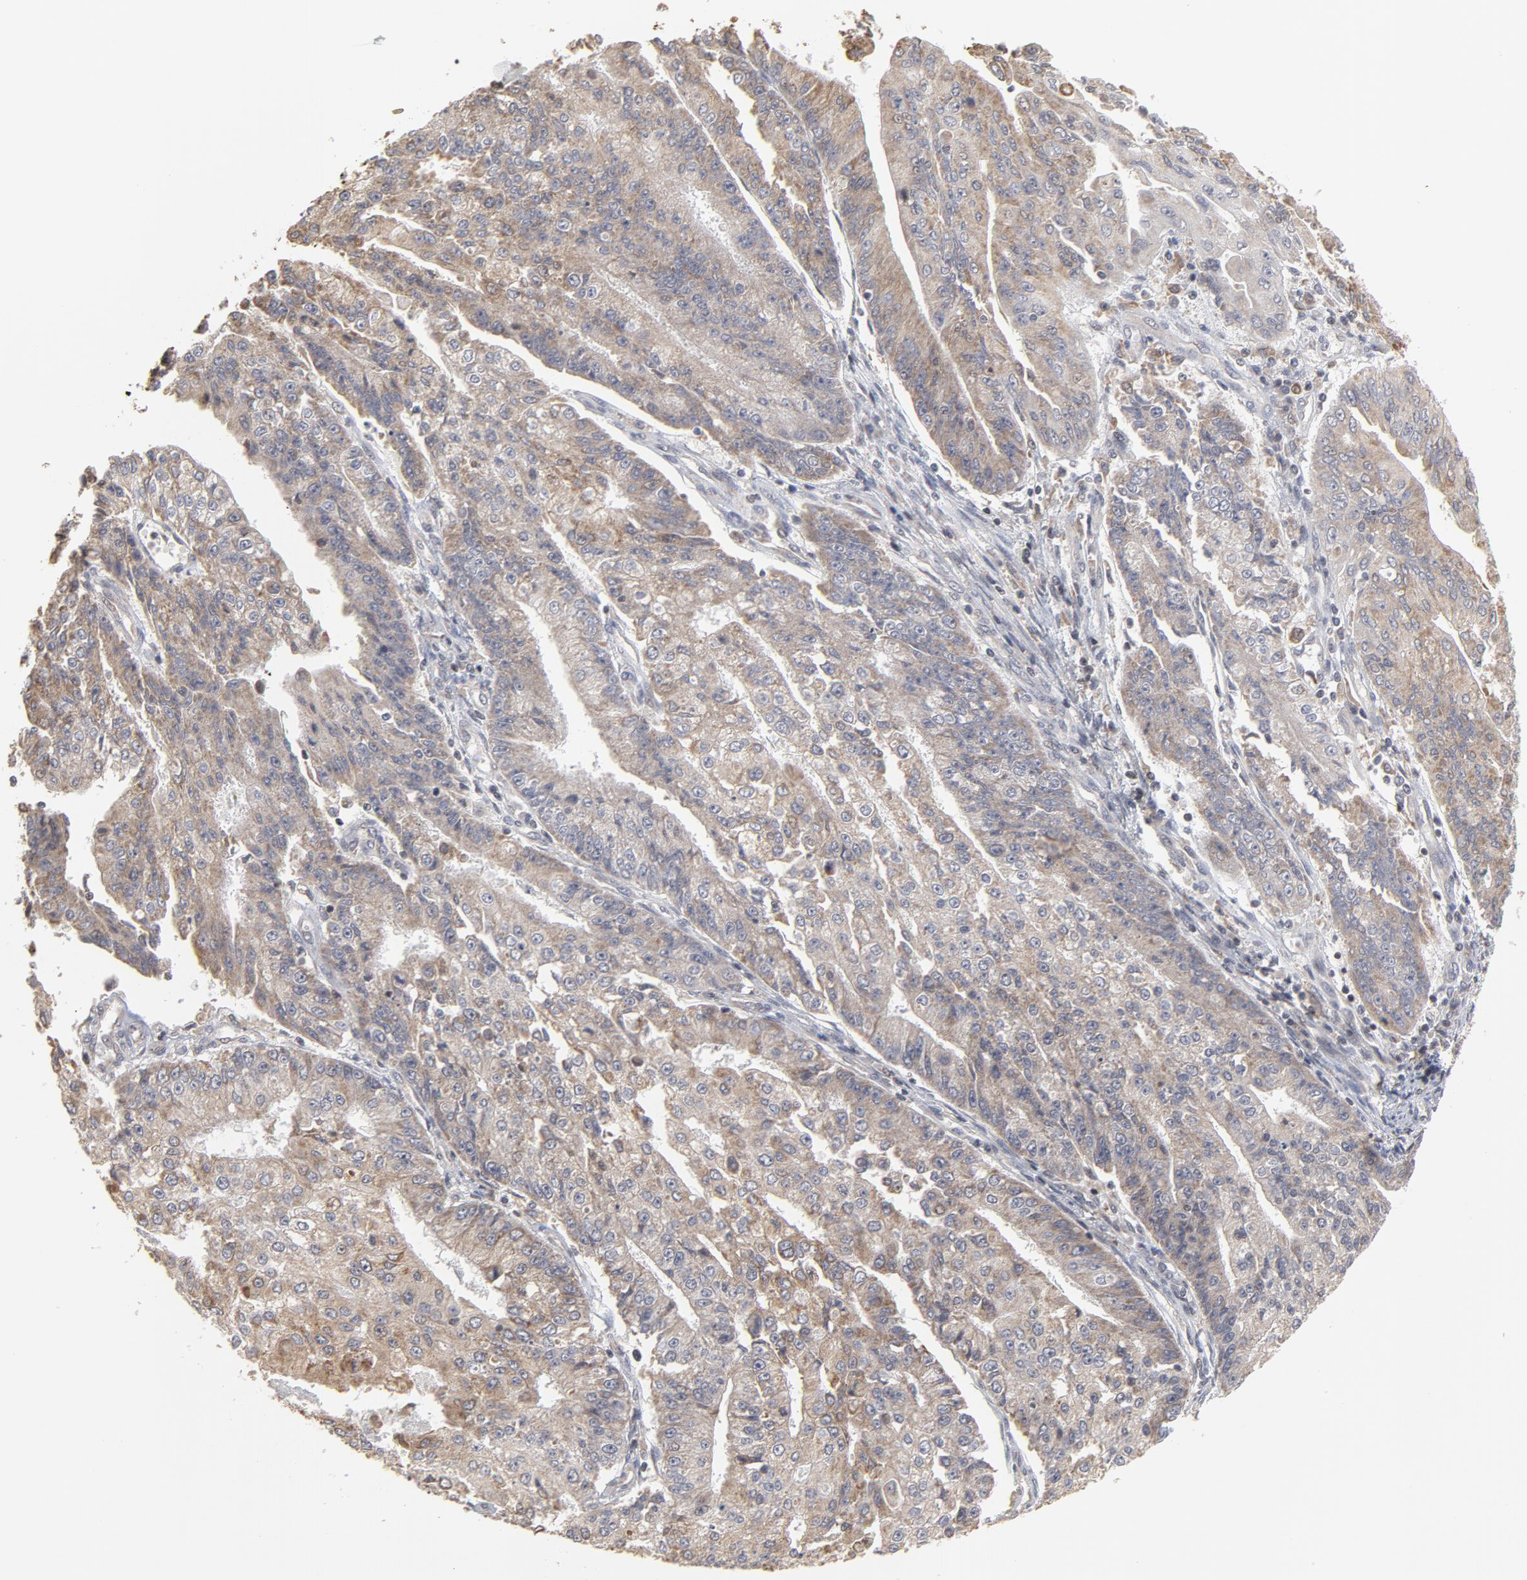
{"staining": {"intensity": "weak", "quantity": ">75%", "location": "cytoplasmic/membranous"}, "tissue": "endometrial cancer", "cell_type": "Tumor cells", "image_type": "cancer", "snomed": [{"axis": "morphology", "description": "Adenocarcinoma, NOS"}, {"axis": "topography", "description": "Endometrium"}], "caption": "Immunohistochemical staining of human endometrial adenocarcinoma shows weak cytoplasmic/membranous protein positivity in approximately >75% of tumor cells.", "gene": "ARIH1", "patient": {"sex": "female", "age": 75}}